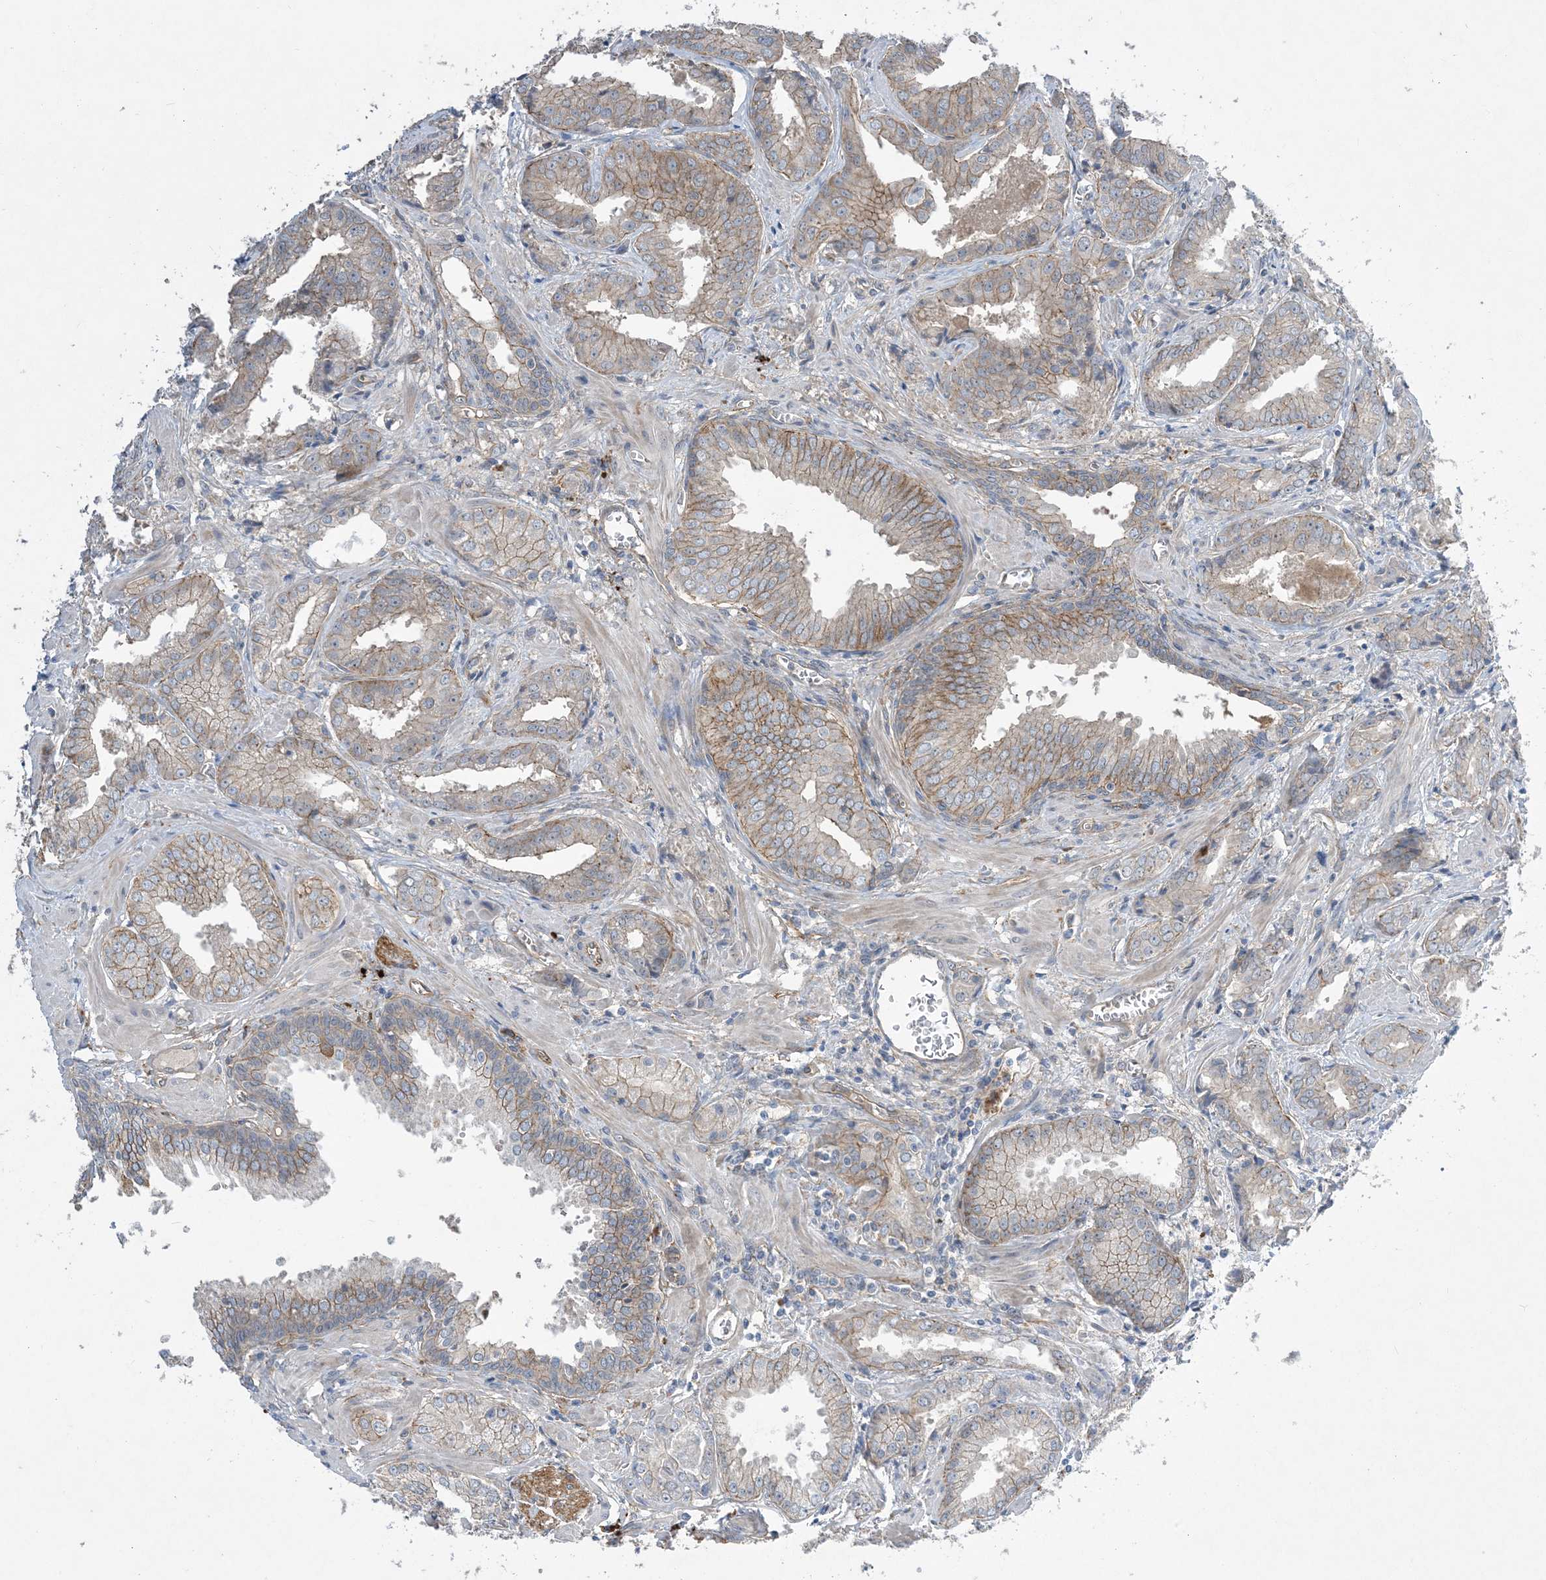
{"staining": {"intensity": "moderate", "quantity": "25%-75%", "location": "cytoplasmic/membranous"}, "tissue": "prostate cancer", "cell_type": "Tumor cells", "image_type": "cancer", "snomed": [{"axis": "morphology", "description": "Adenocarcinoma, Low grade"}, {"axis": "topography", "description": "Prostate"}], "caption": "Brown immunohistochemical staining in prostate cancer (low-grade adenocarcinoma) demonstrates moderate cytoplasmic/membranous expression in approximately 25%-75% of tumor cells.", "gene": "AOC1", "patient": {"sex": "male", "age": 67}}